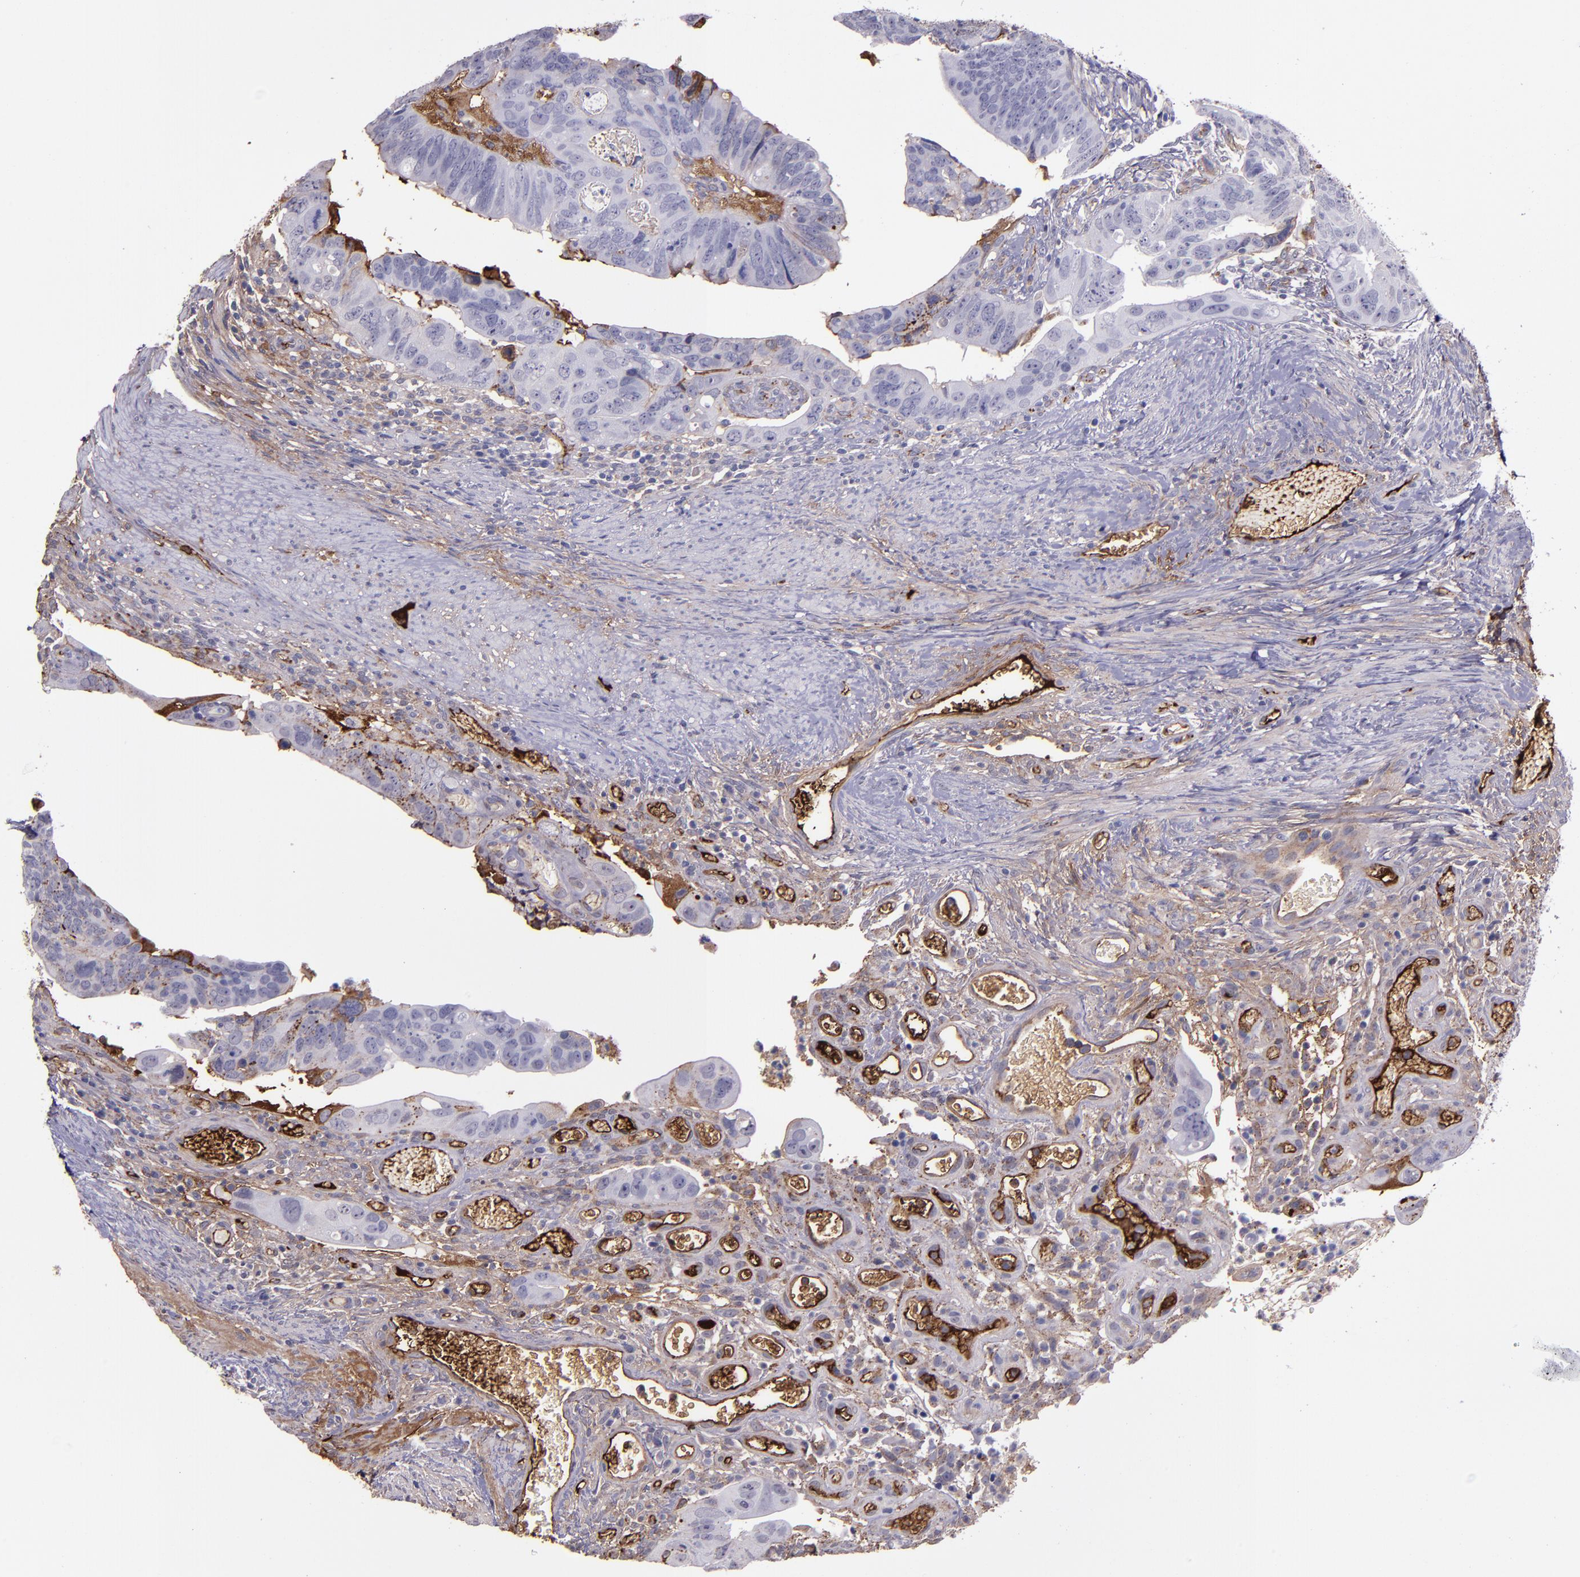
{"staining": {"intensity": "weak", "quantity": "<25%", "location": "cytoplasmic/membranous"}, "tissue": "colorectal cancer", "cell_type": "Tumor cells", "image_type": "cancer", "snomed": [{"axis": "morphology", "description": "Adenocarcinoma, NOS"}, {"axis": "topography", "description": "Rectum"}], "caption": "The immunohistochemistry photomicrograph has no significant positivity in tumor cells of colorectal cancer tissue.", "gene": "A2M", "patient": {"sex": "male", "age": 53}}